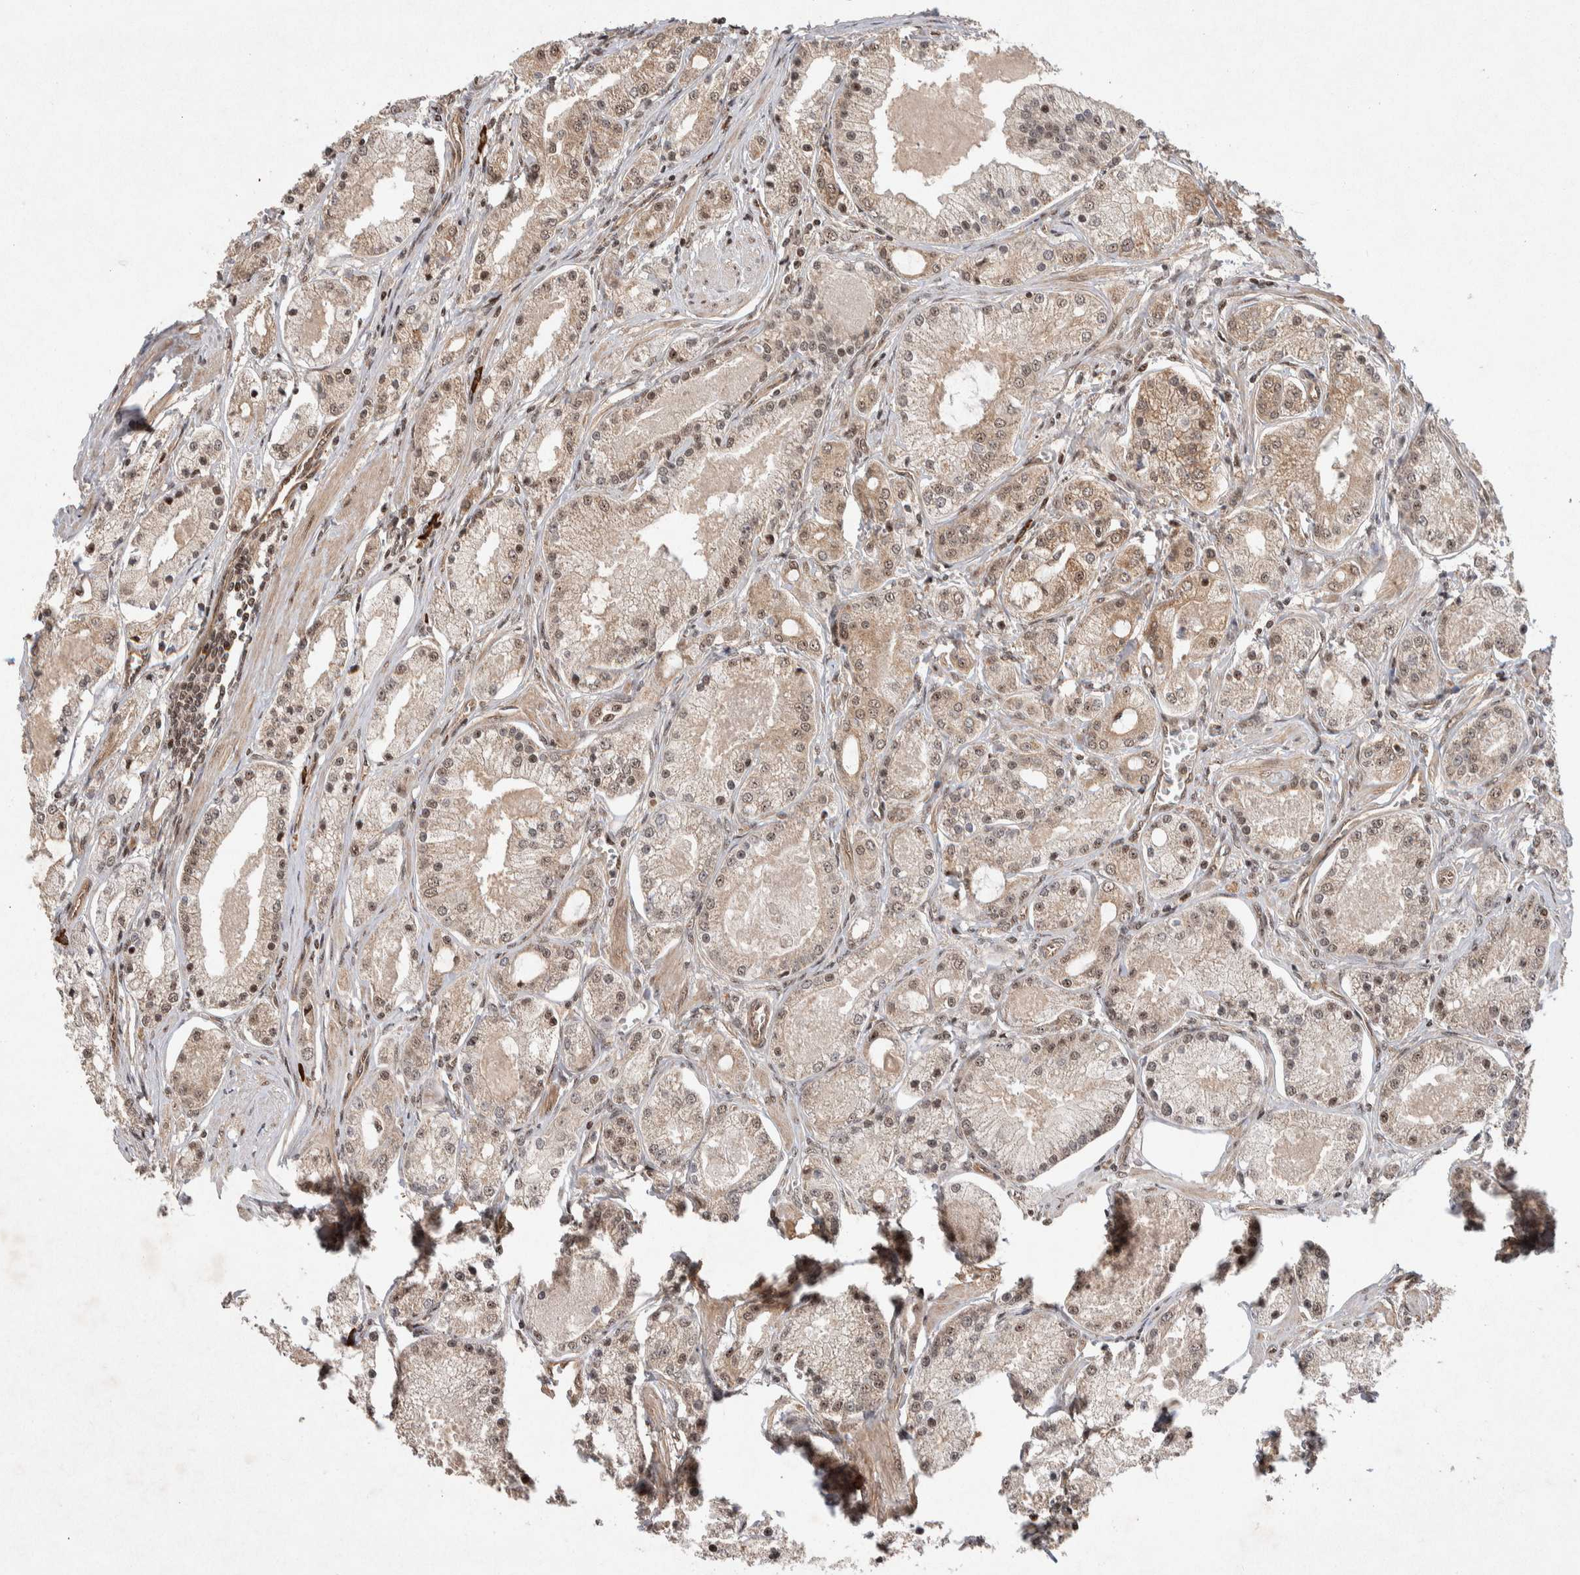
{"staining": {"intensity": "weak", "quantity": ">75%", "location": "cytoplasmic/membranous,nuclear"}, "tissue": "prostate cancer", "cell_type": "Tumor cells", "image_type": "cancer", "snomed": [{"axis": "morphology", "description": "Adenocarcinoma, High grade"}, {"axis": "topography", "description": "Prostate"}], "caption": "The micrograph shows staining of prostate high-grade adenocarcinoma, revealing weak cytoplasmic/membranous and nuclear protein expression (brown color) within tumor cells. The protein is stained brown, and the nuclei are stained in blue (DAB IHC with brightfield microscopy, high magnification).", "gene": "TOR1B", "patient": {"sex": "male", "age": 66}}